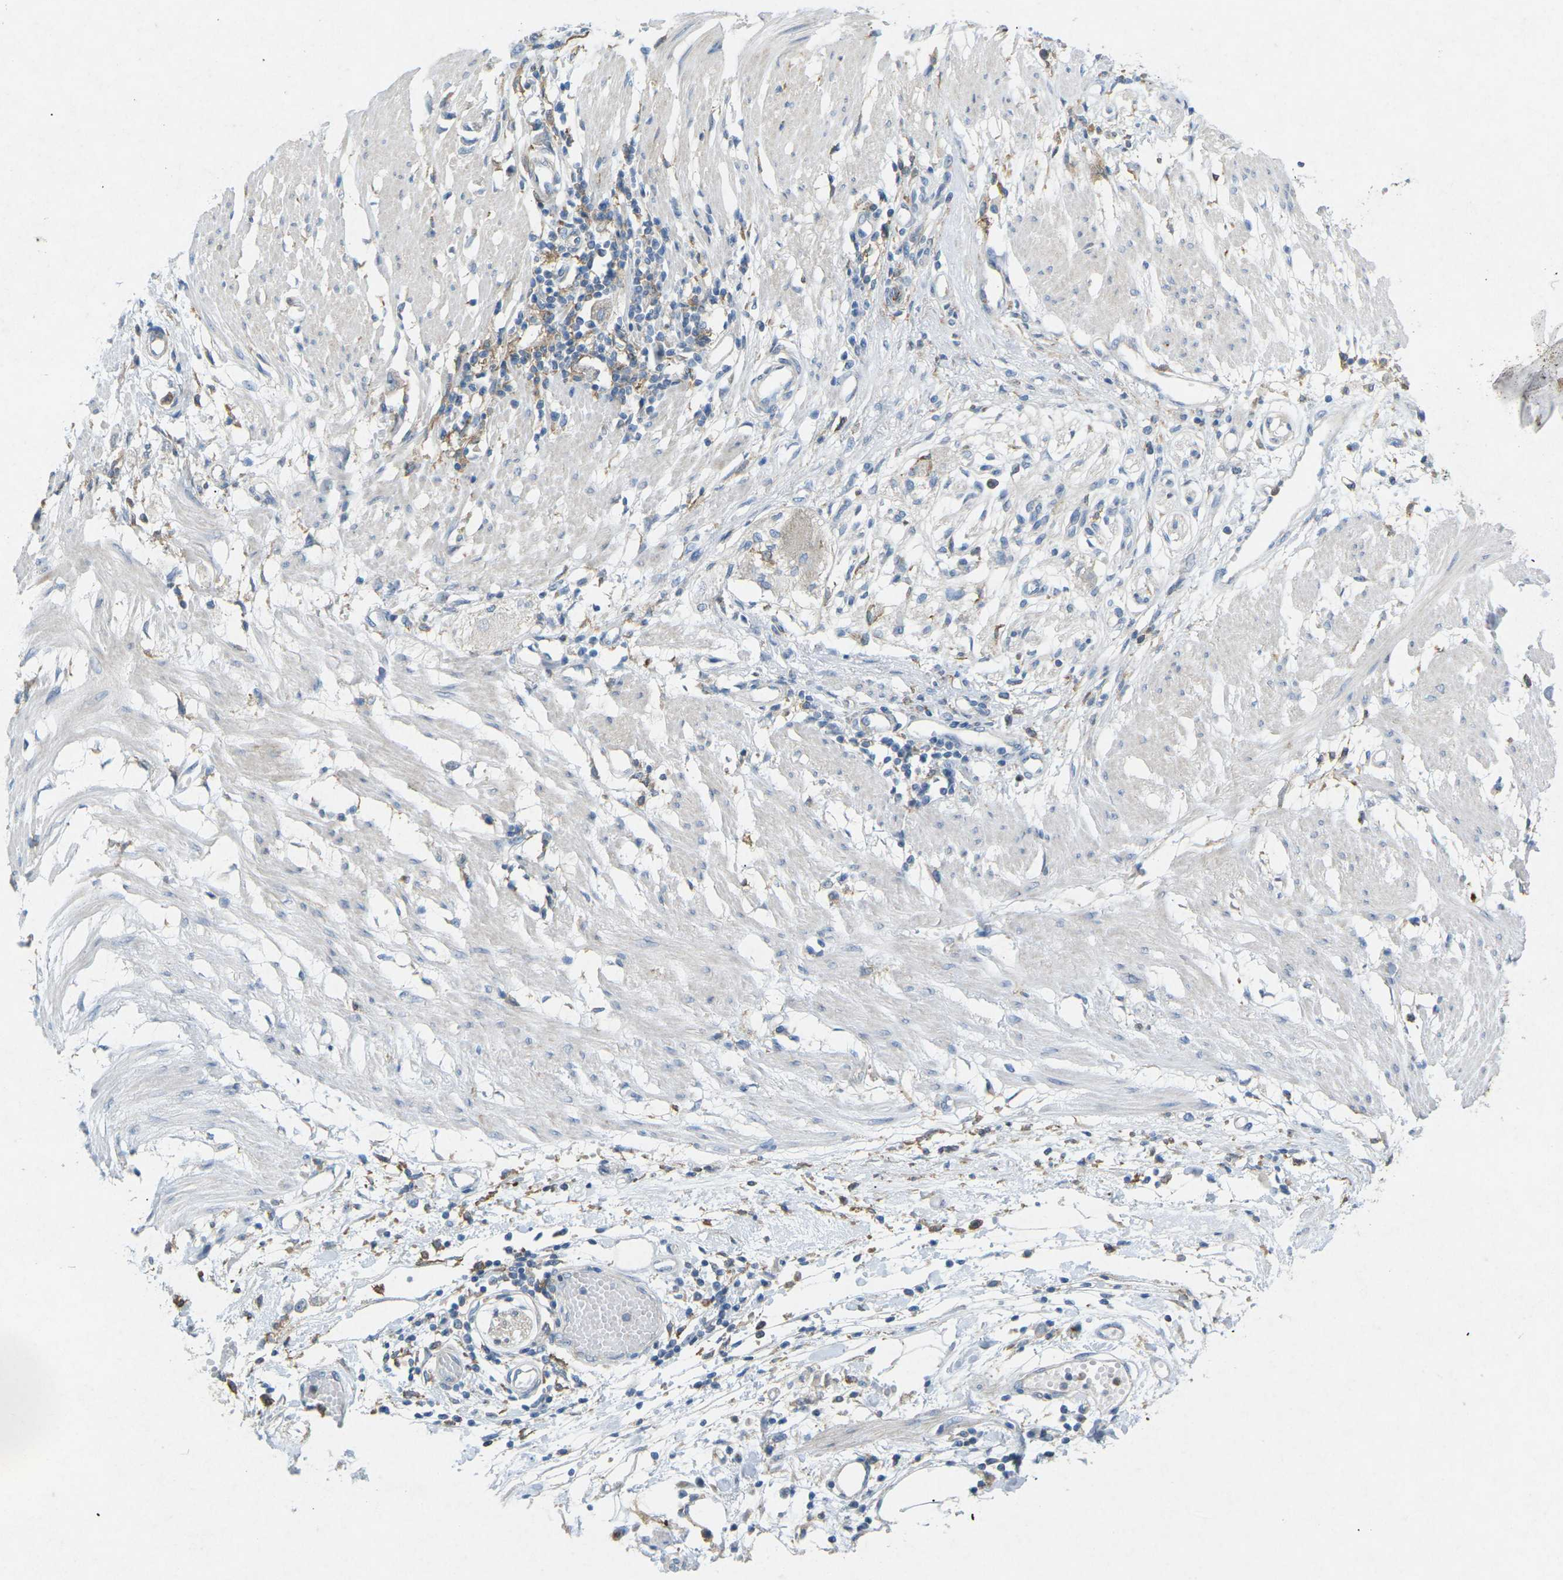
{"staining": {"intensity": "negative", "quantity": "none", "location": "none"}, "tissue": "stomach cancer", "cell_type": "Tumor cells", "image_type": "cancer", "snomed": [{"axis": "morphology", "description": "Adenocarcinoma, NOS"}, {"axis": "topography", "description": "Stomach"}], "caption": "A micrograph of stomach adenocarcinoma stained for a protein reveals no brown staining in tumor cells. (Immunohistochemistry (ihc), brightfield microscopy, high magnification).", "gene": "STK11", "patient": {"sex": "female", "age": 59}}